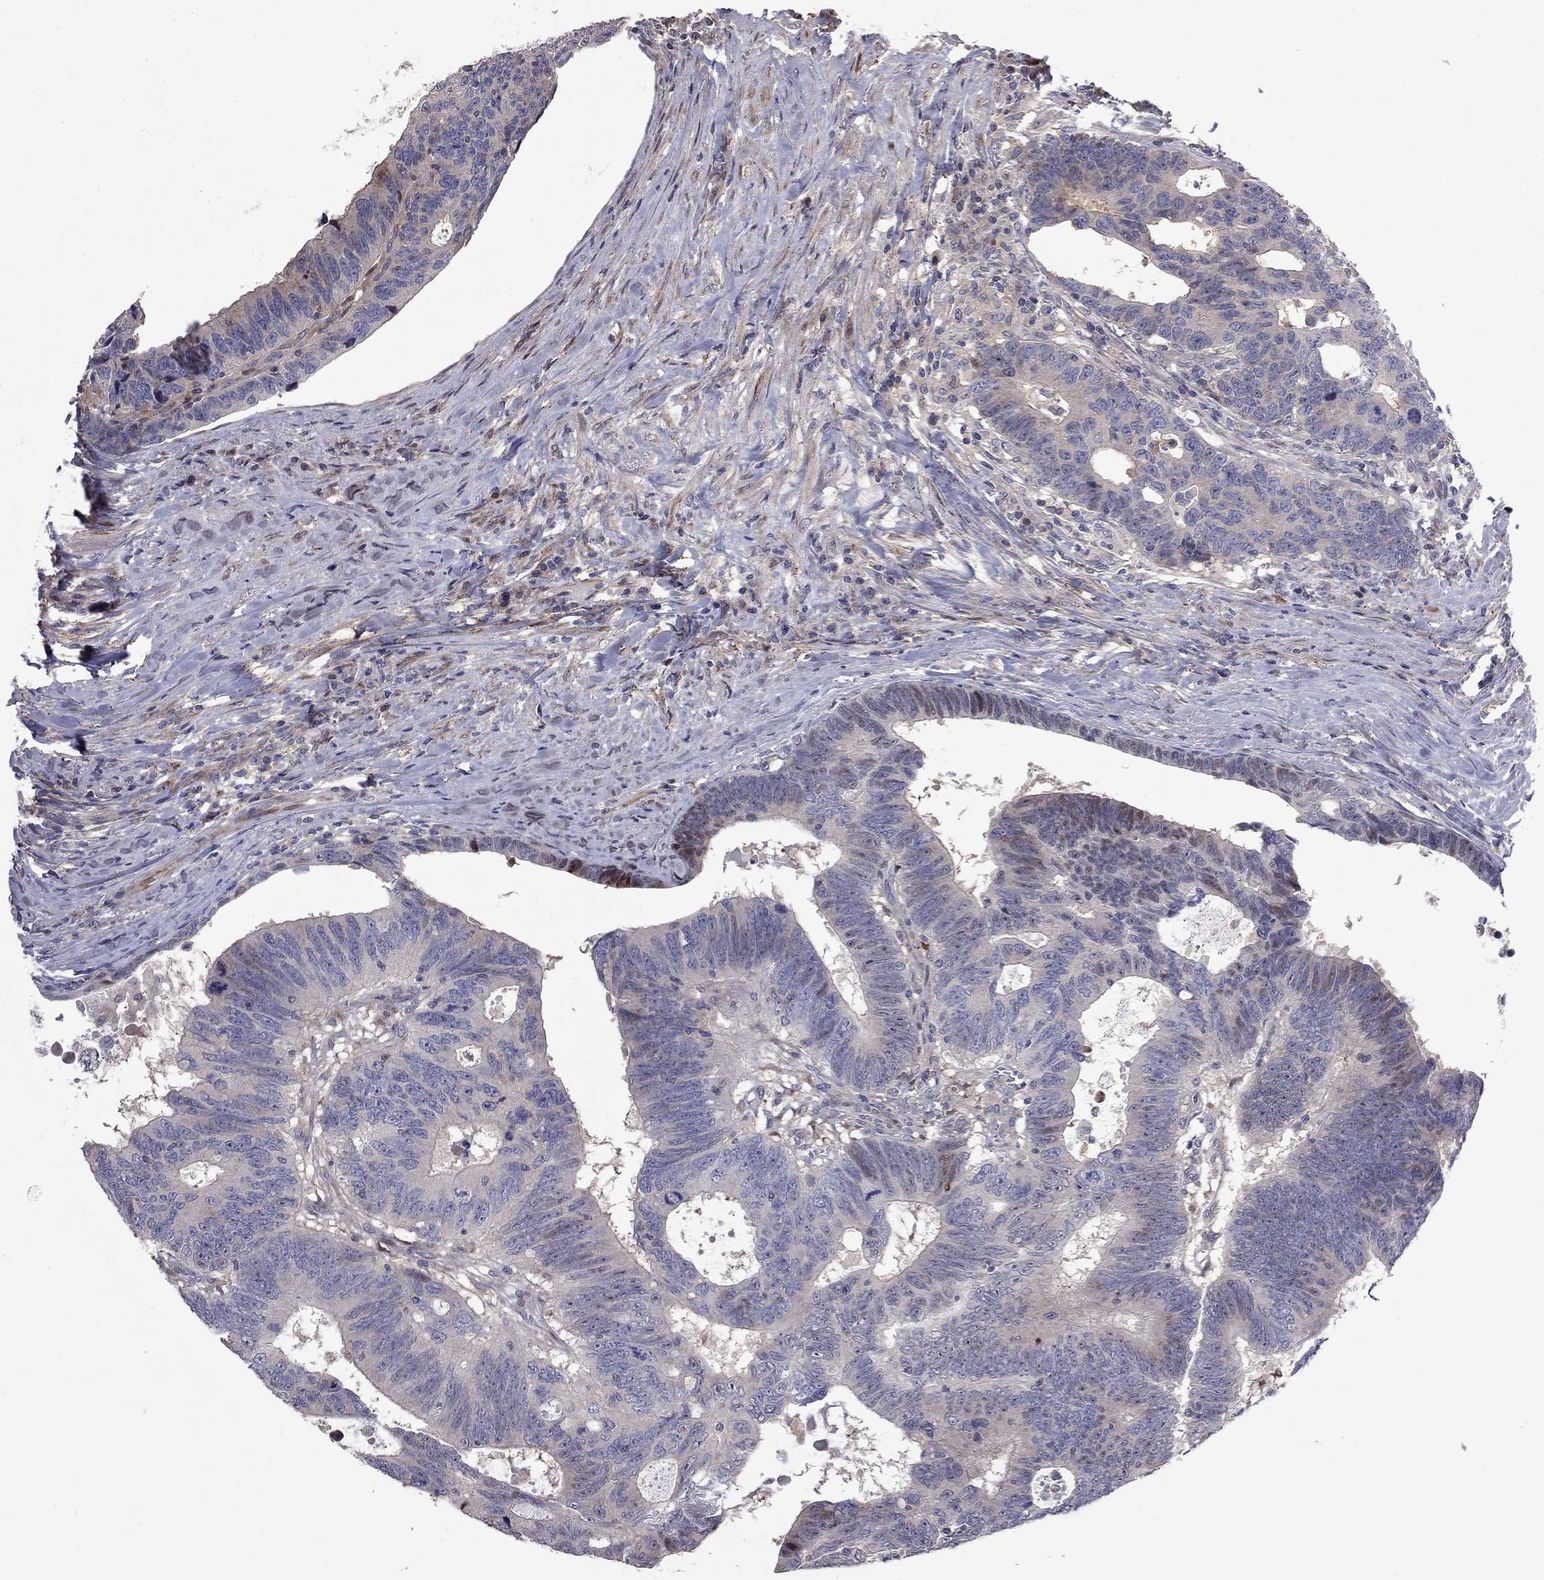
{"staining": {"intensity": "moderate", "quantity": "<25%", "location": "nuclear"}, "tissue": "colorectal cancer", "cell_type": "Tumor cells", "image_type": "cancer", "snomed": [{"axis": "morphology", "description": "Adenocarcinoma, NOS"}, {"axis": "topography", "description": "Colon"}], "caption": "Human colorectal cancer (adenocarcinoma) stained with a brown dye displays moderate nuclear positive positivity in approximately <25% of tumor cells.", "gene": "DUSP7", "patient": {"sex": "female", "age": 77}}